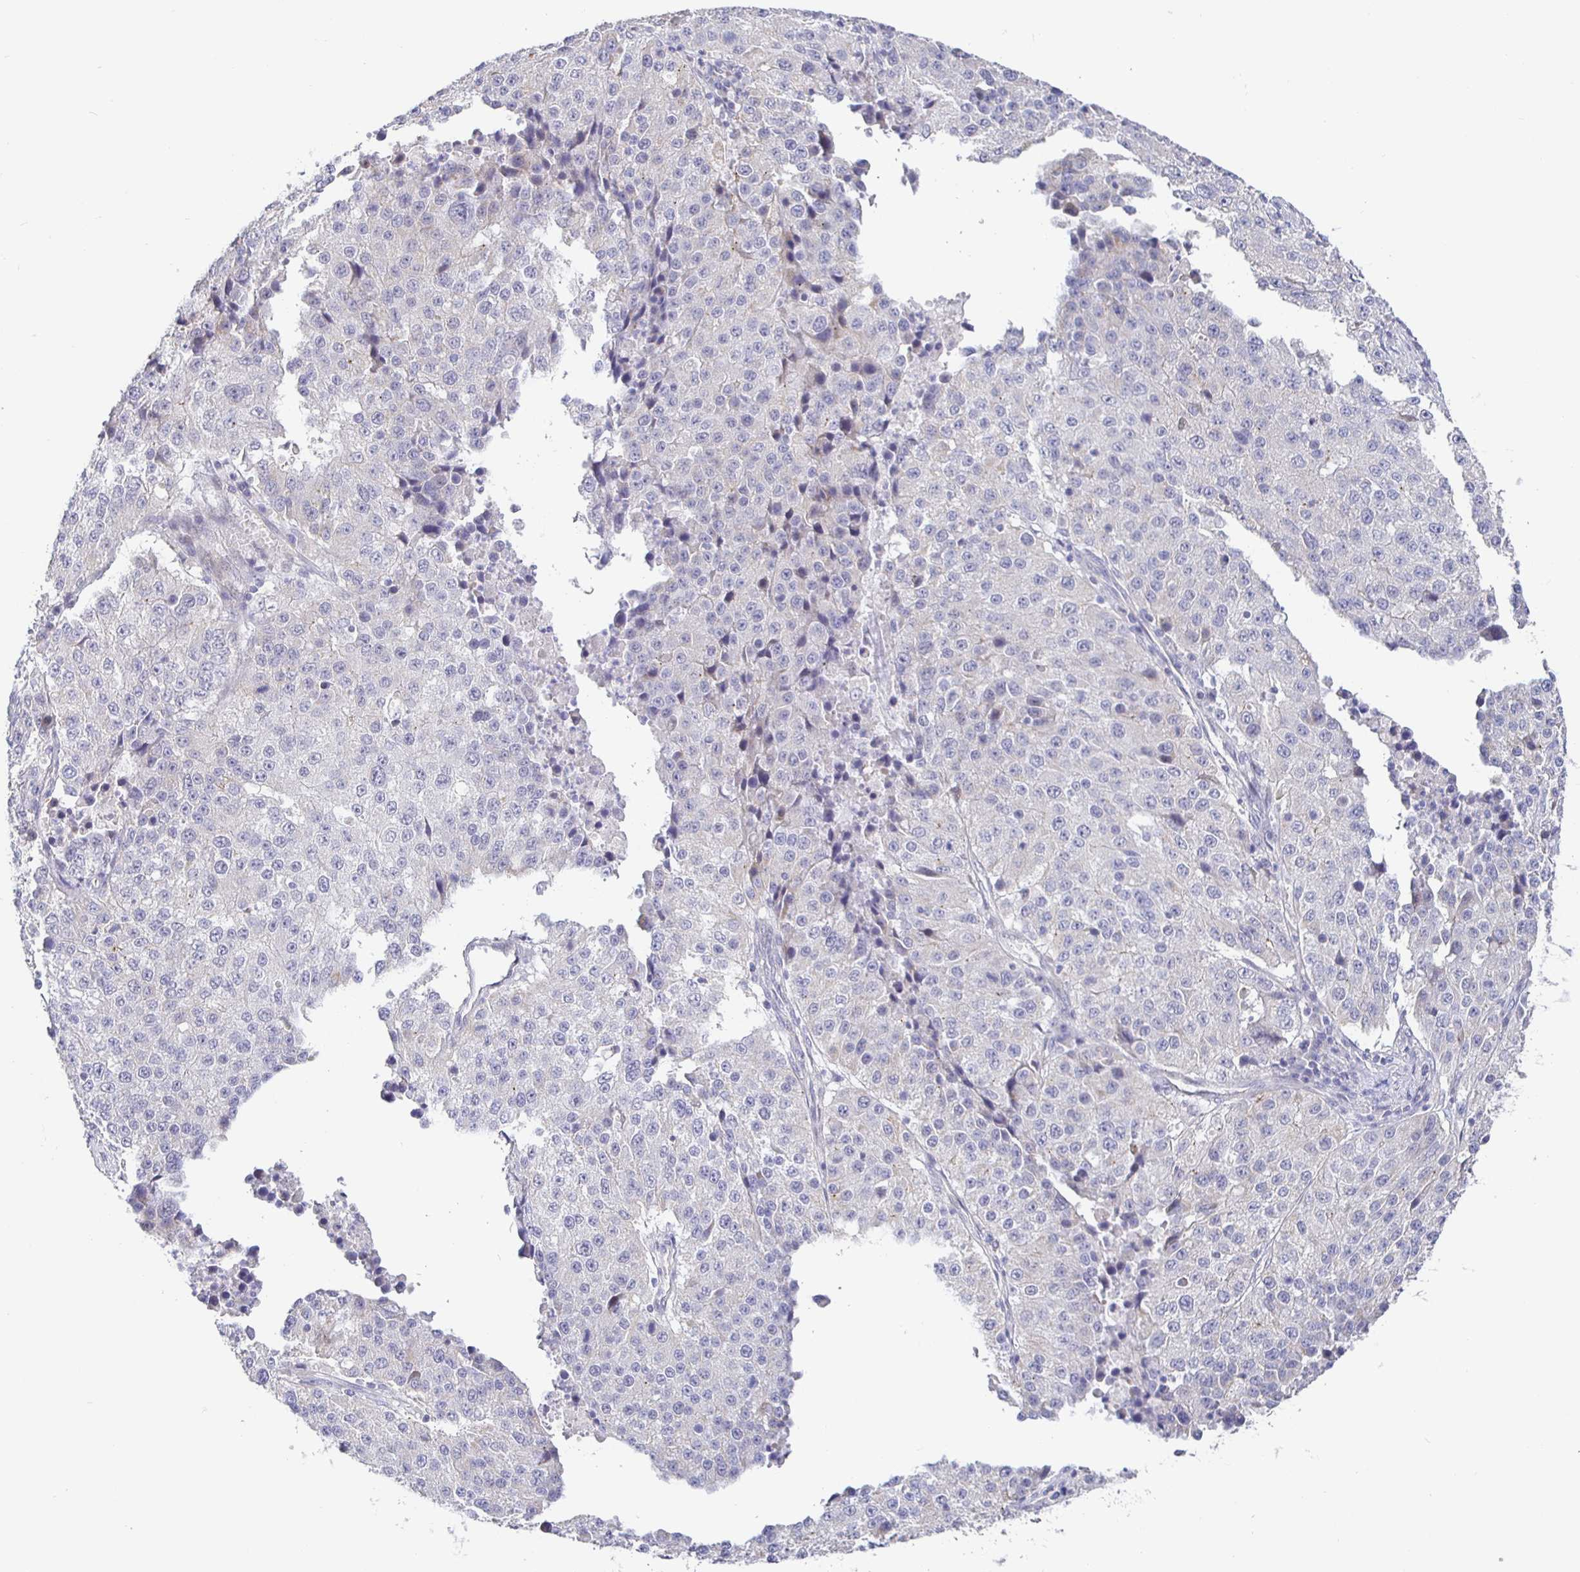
{"staining": {"intensity": "negative", "quantity": "none", "location": "none"}, "tissue": "stomach cancer", "cell_type": "Tumor cells", "image_type": "cancer", "snomed": [{"axis": "morphology", "description": "Adenocarcinoma, NOS"}, {"axis": "topography", "description": "Stomach"}], "caption": "High power microscopy image of an immunohistochemistry micrograph of adenocarcinoma (stomach), revealing no significant positivity in tumor cells.", "gene": "CIT", "patient": {"sex": "male", "age": 71}}